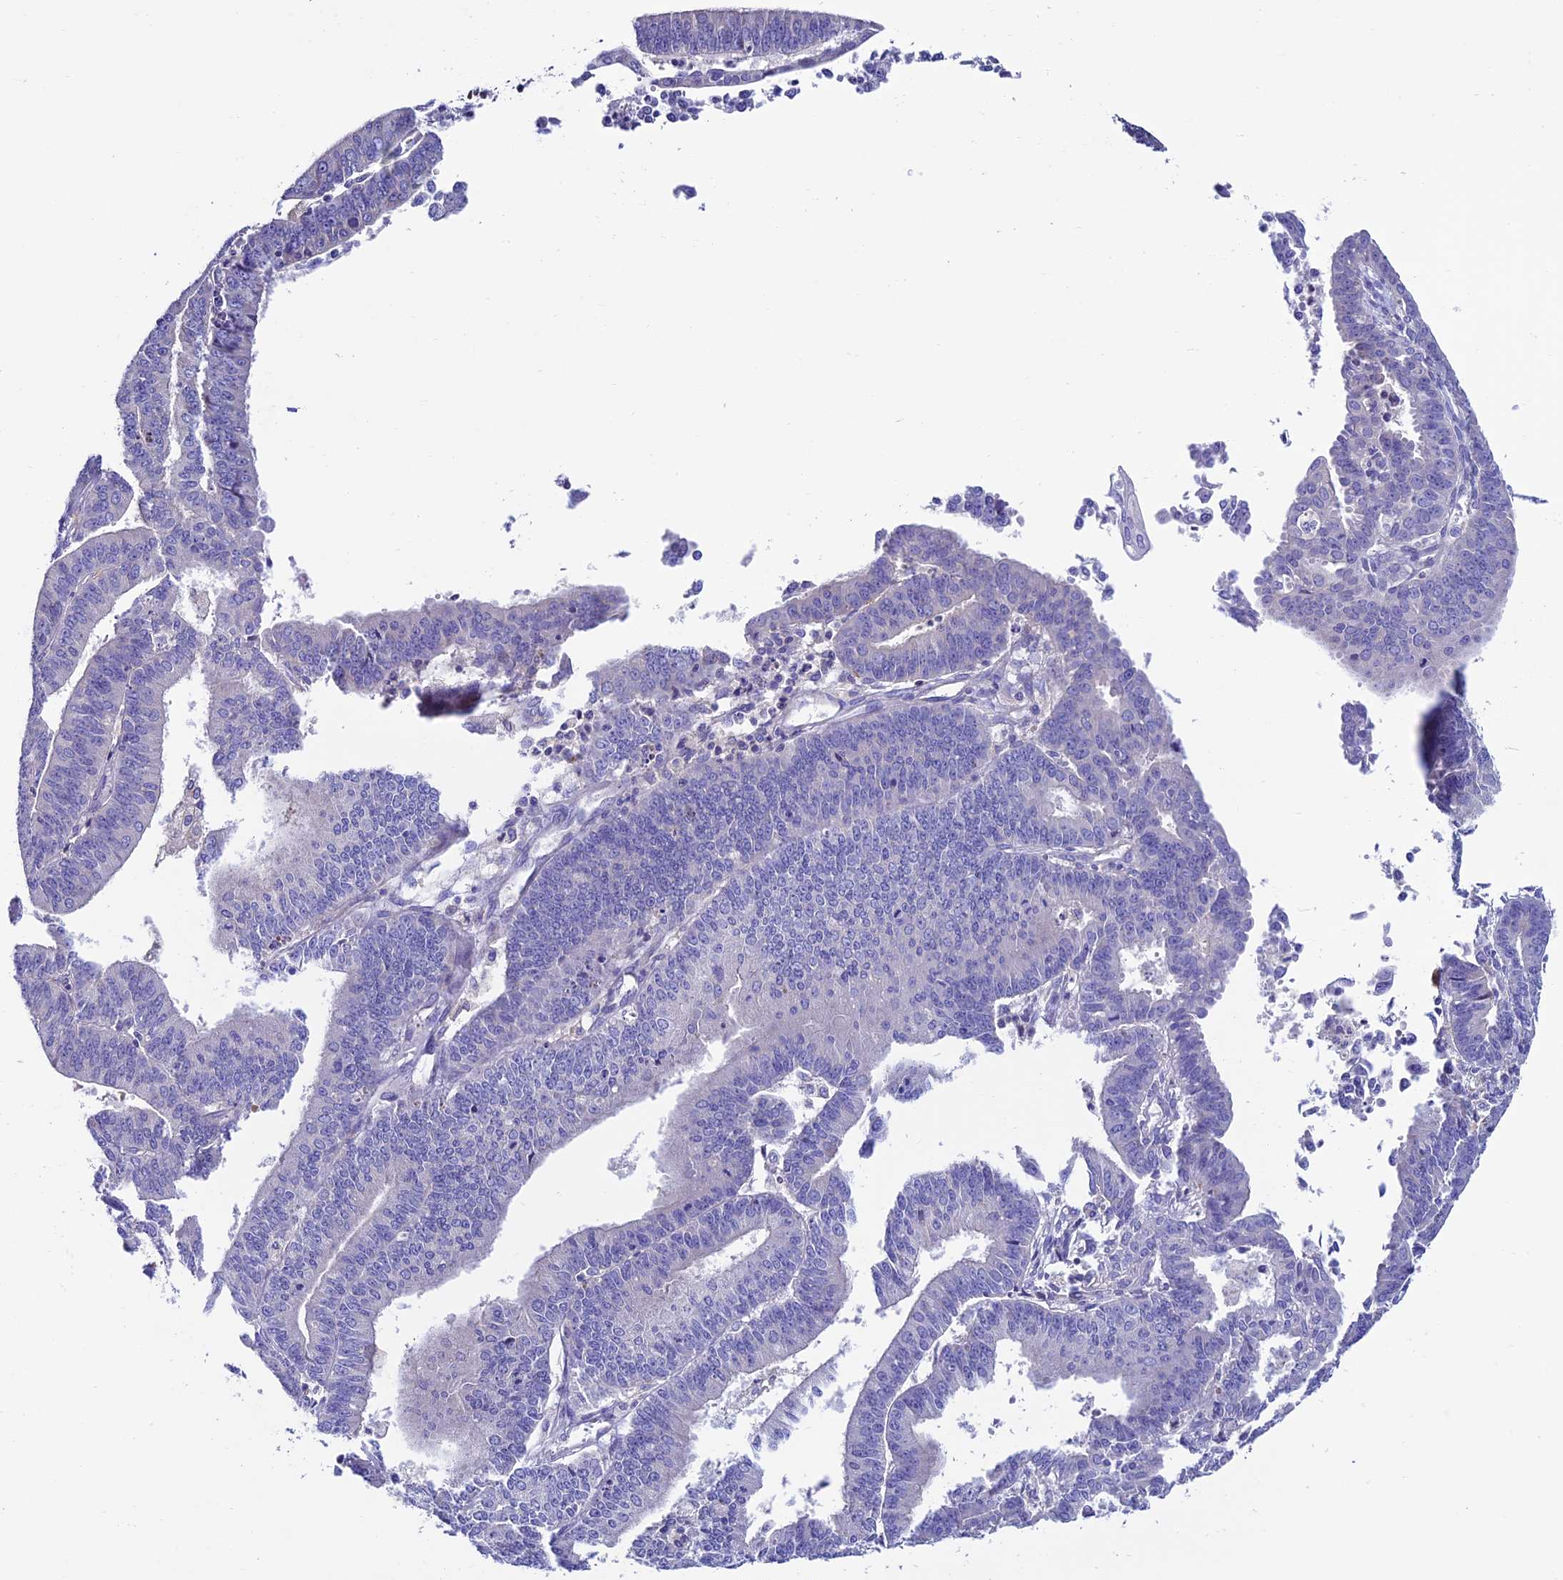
{"staining": {"intensity": "negative", "quantity": "none", "location": "none"}, "tissue": "endometrial cancer", "cell_type": "Tumor cells", "image_type": "cancer", "snomed": [{"axis": "morphology", "description": "Adenocarcinoma, NOS"}, {"axis": "topography", "description": "Endometrium"}], "caption": "An immunohistochemistry photomicrograph of endometrial adenocarcinoma is shown. There is no staining in tumor cells of endometrial adenocarcinoma.", "gene": "FAM178B", "patient": {"sex": "female", "age": 73}}